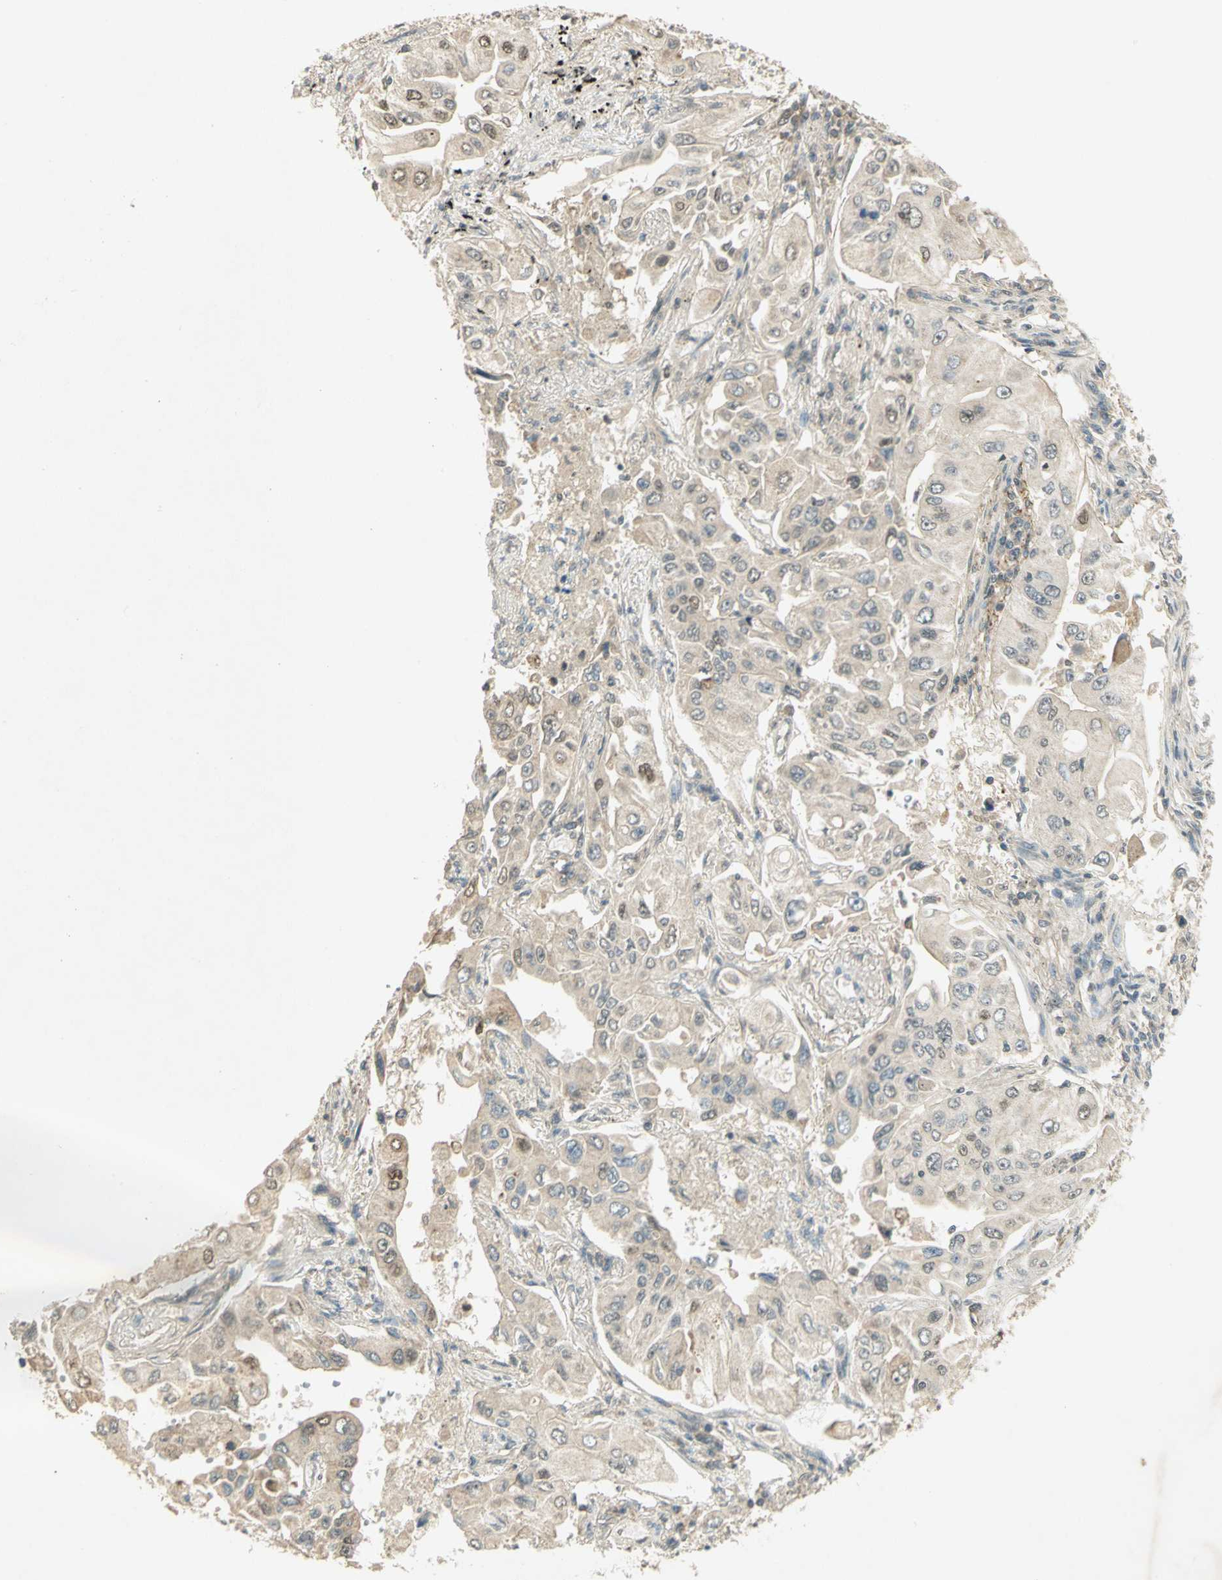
{"staining": {"intensity": "weak", "quantity": "<25%", "location": "cytoplasmic/membranous,nuclear"}, "tissue": "lung cancer", "cell_type": "Tumor cells", "image_type": "cancer", "snomed": [{"axis": "morphology", "description": "Adenocarcinoma, NOS"}, {"axis": "topography", "description": "Lung"}], "caption": "A high-resolution micrograph shows immunohistochemistry staining of lung adenocarcinoma, which displays no significant positivity in tumor cells.", "gene": "BIRC2", "patient": {"sex": "male", "age": 84}}